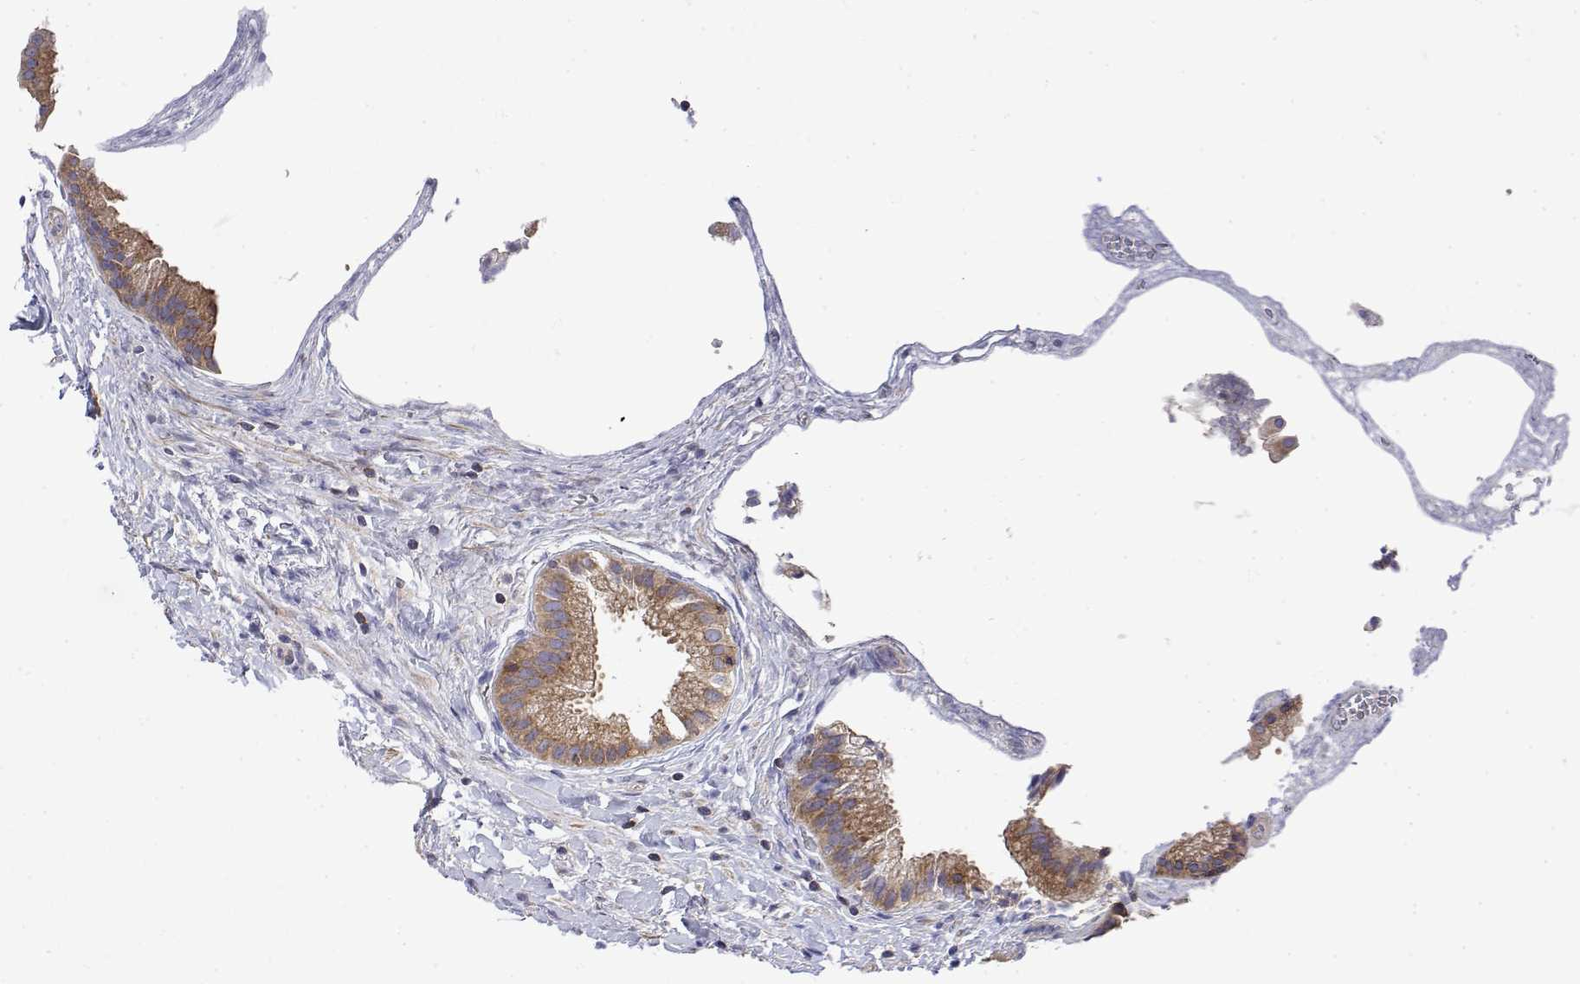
{"staining": {"intensity": "moderate", "quantity": ">75%", "location": "cytoplasmic/membranous"}, "tissue": "gallbladder", "cell_type": "Glandular cells", "image_type": "normal", "snomed": [{"axis": "morphology", "description": "Normal tissue, NOS"}, {"axis": "topography", "description": "Gallbladder"}], "caption": "Normal gallbladder shows moderate cytoplasmic/membranous staining in about >75% of glandular cells, visualized by immunohistochemistry. The protein of interest is shown in brown color, while the nuclei are stained blue.", "gene": "EEF1G", "patient": {"sex": "female", "age": 63}}